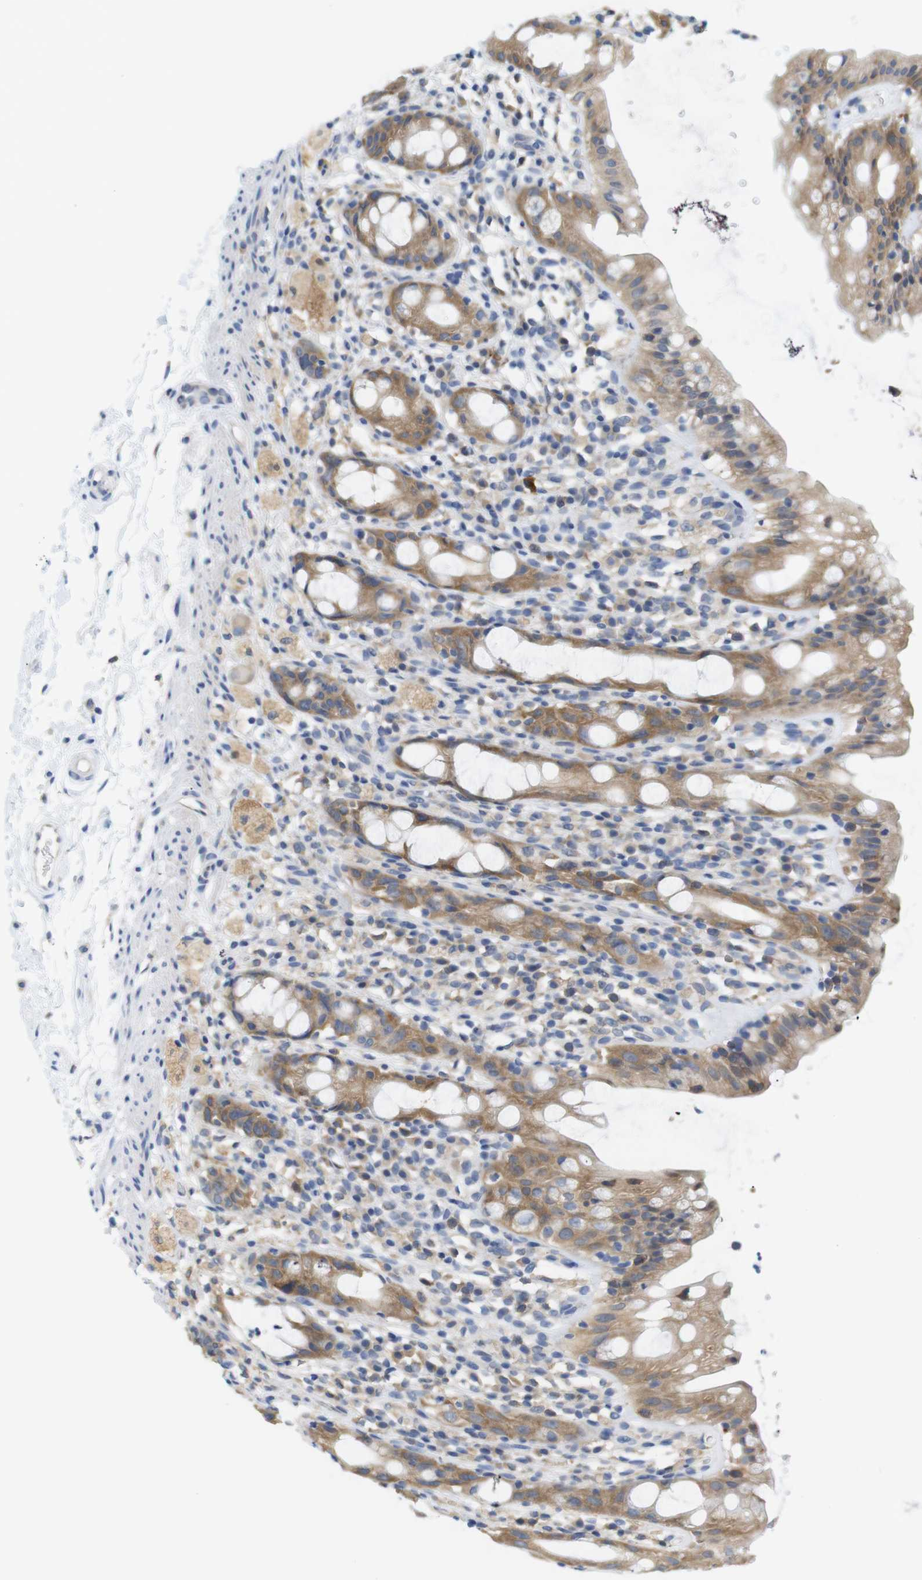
{"staining": {"intensity": "moderate", "quantity": ">75%", "location": "cytoplasmic/membranous"}, "tissue": "rectum", "cell_type": "Glandular cells", "image_type": "normal", "snomed": [{"axis": "morphology", "description": "Normal tissue, NOS"}, {"axis": "topography", "description": "Rectum"}], "caption": "A high-resolution image shows immunohistochemistry (IHC) staining of unremarkable rectum, which reveals moderate cytoplasmic/membranous staining in approximately >75% of glandular cells.", "gene": "NEBL", "patient": {"sex": "male", "age": 44}}